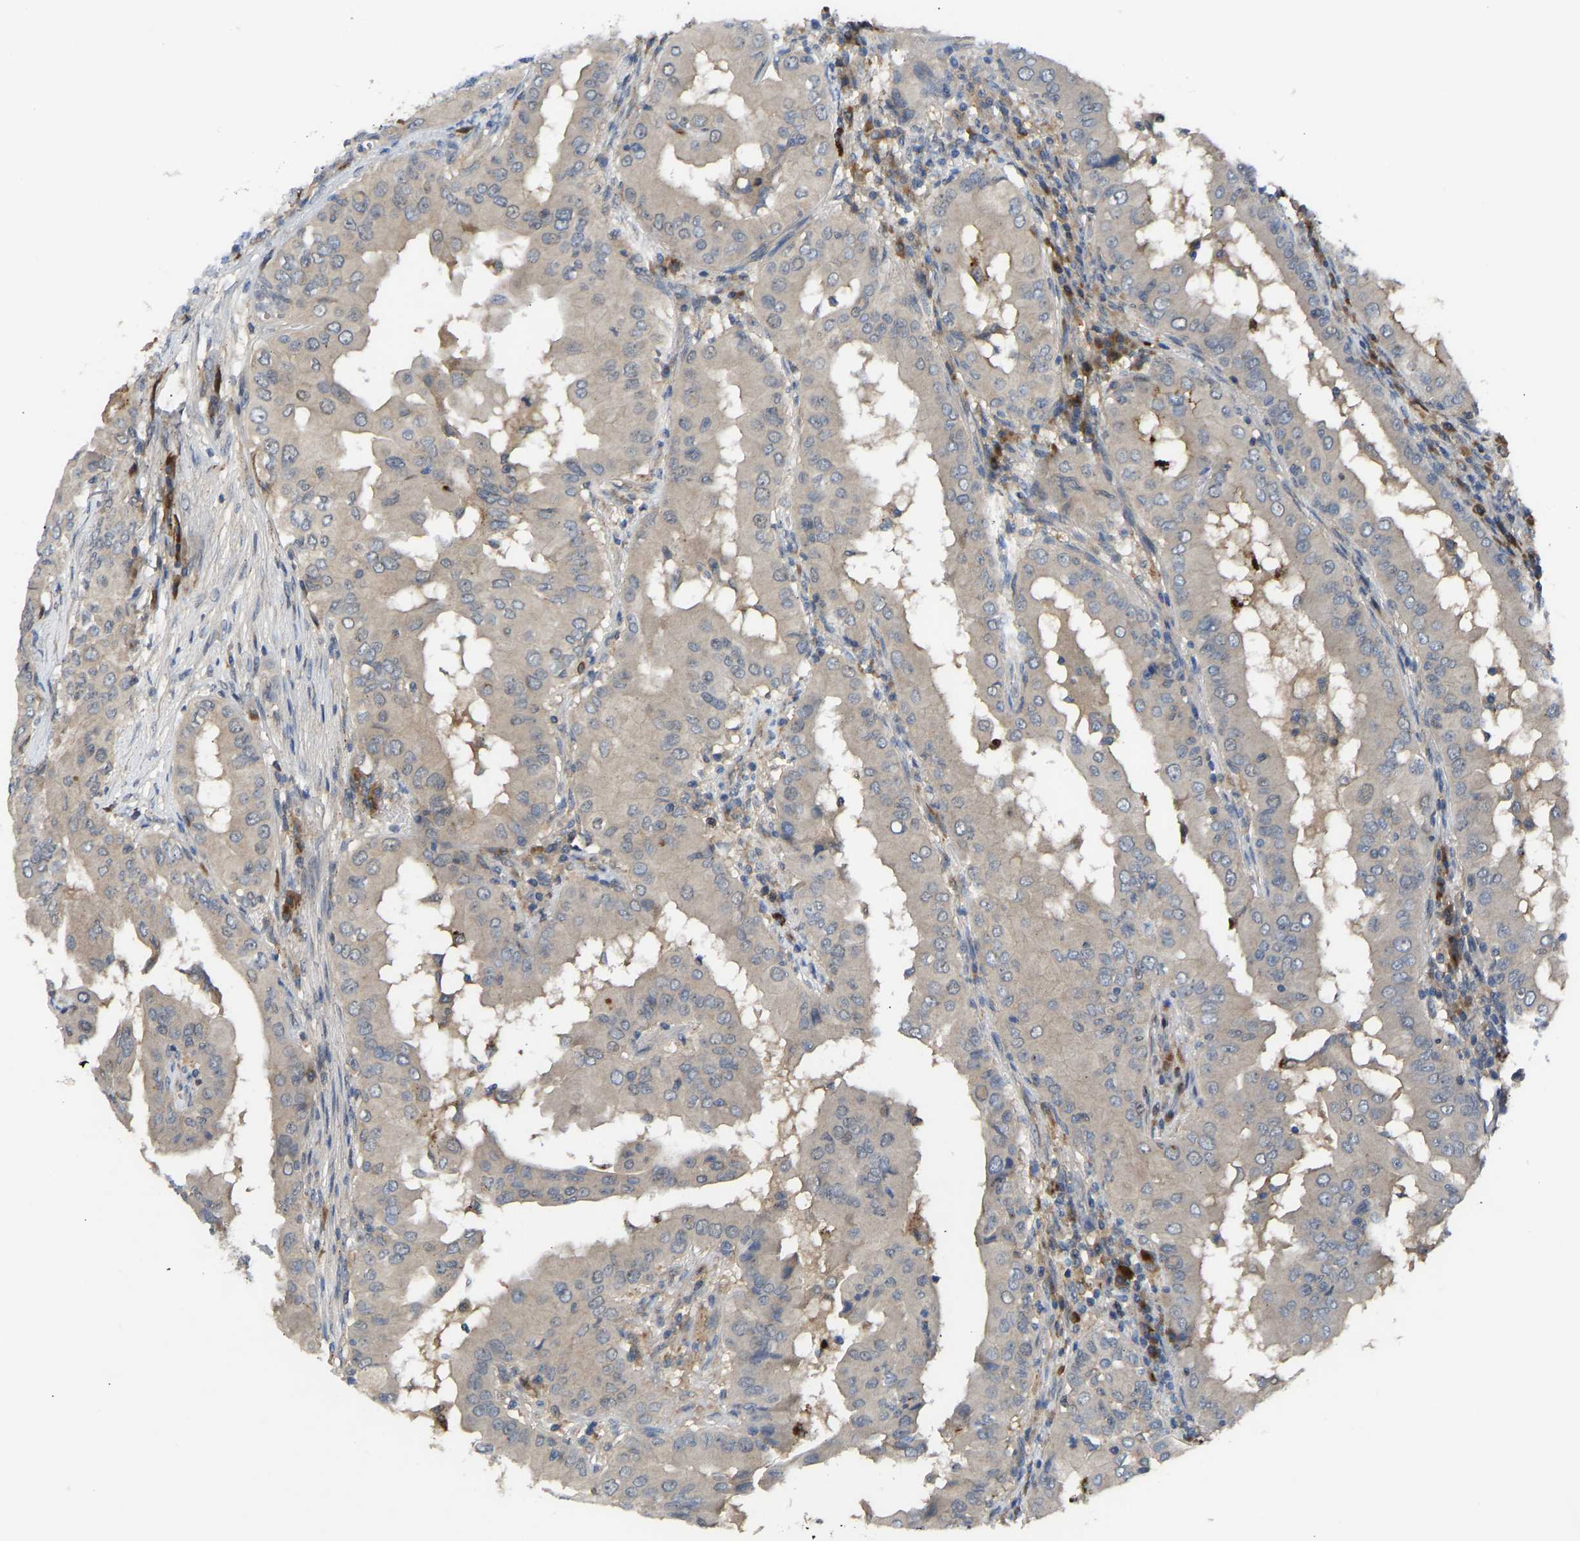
{"staining": {"intensity": "negative", "quantity": "none", "location": "none"}, "tissue": "thyroid cancer", "cell_type": "Tumor cells", "image_type": "cancer", "snomed": [{"axis": "morphology", "description": "Papillary adenocarcinoma, NOS"}, {"axis": "topography", "description": "Thyroid gland"}], "caption": "There is no significant expression in tumor cells of thyroid papillary adenocarcinoma. (DAB (3,3'-diaminobenzidine) immunohistochemistry (IHC) with hematoxylin counter stain).", "gene": "ZNF251", "patient": {"sex": "male", "age": 33}}